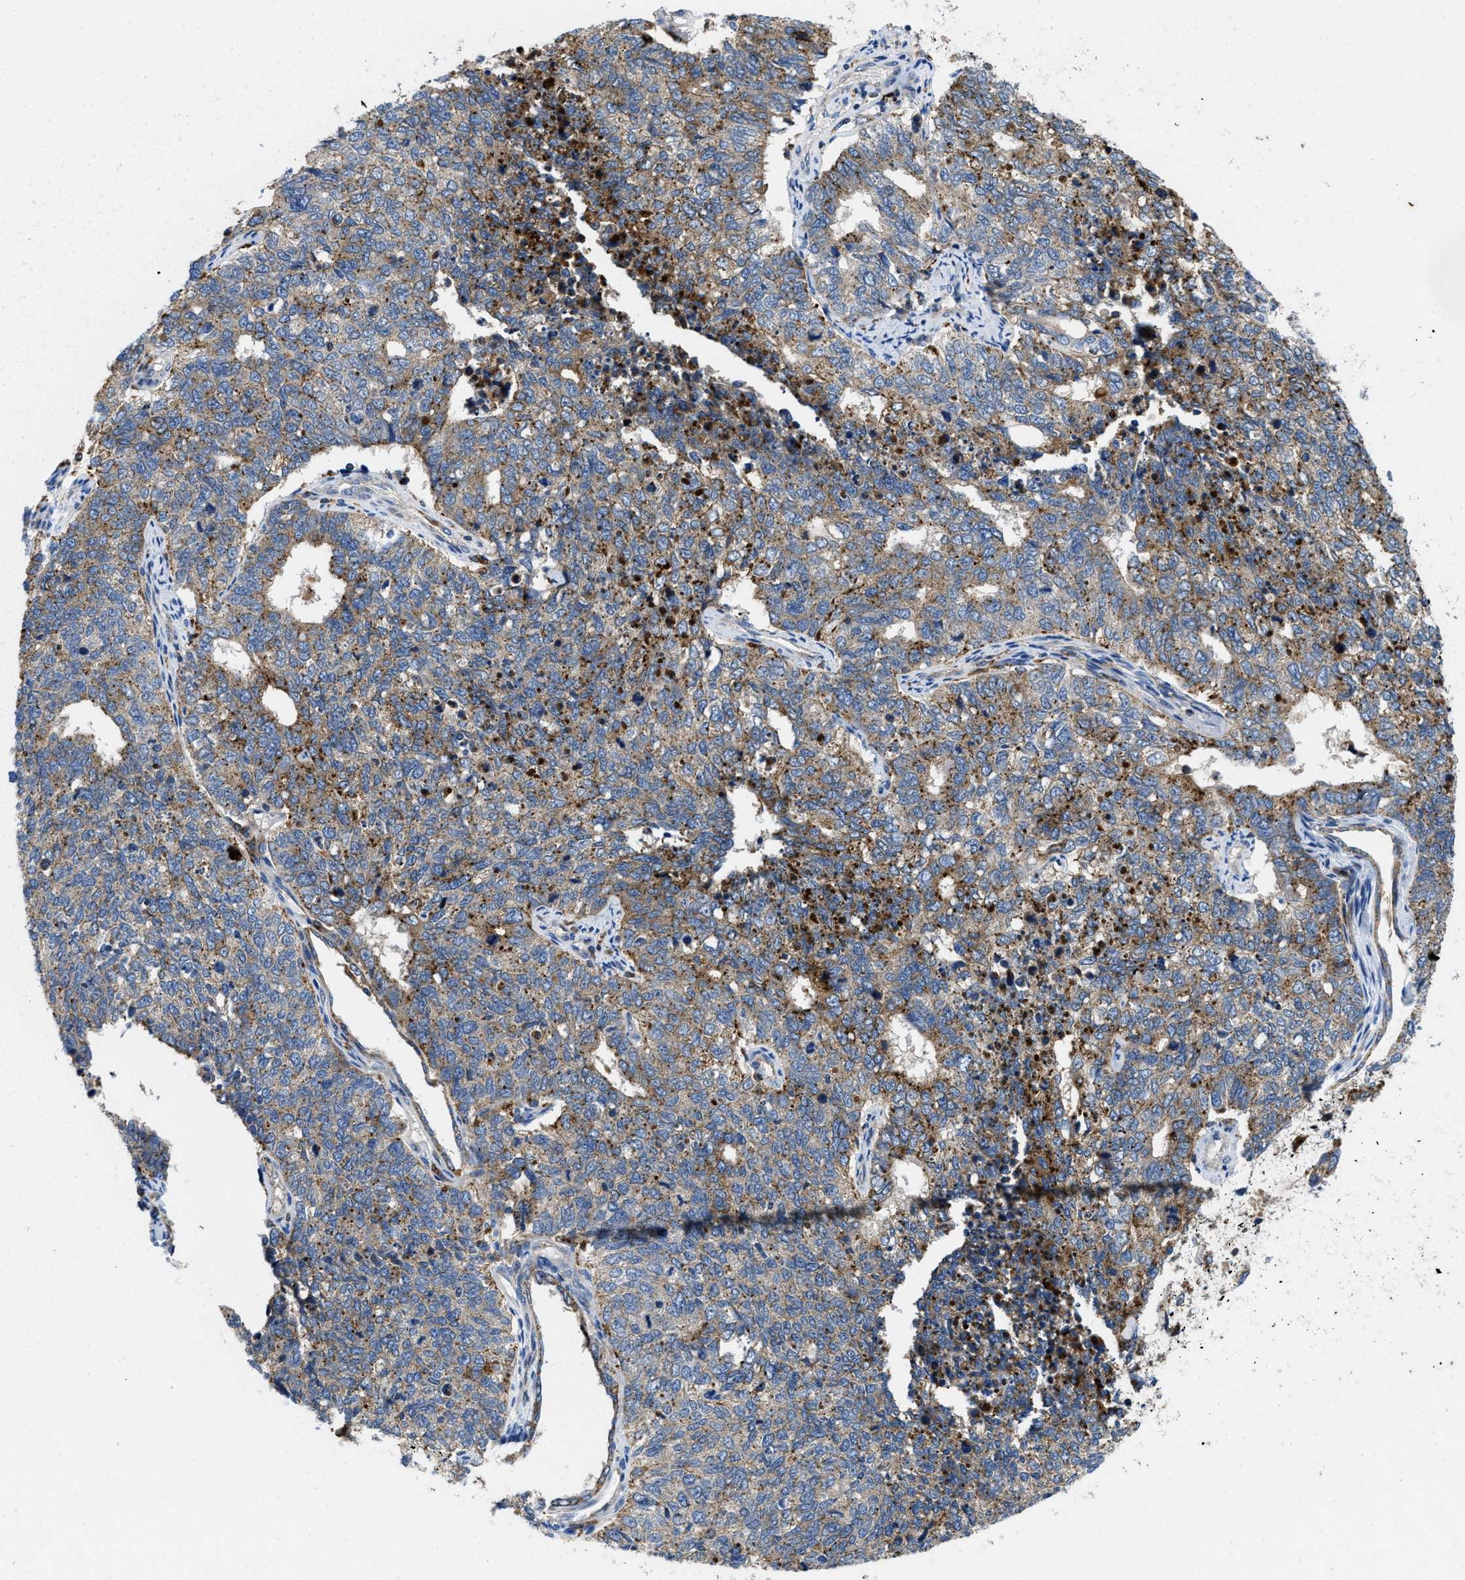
{"staining": {"intensity": "moderate", "quantity": "25%-75%", "location": "cytoplasmic/membranous"}, "tissue": "cervical cancer", "cell_type": "Tumor cells", "image_type": "cancer", "snomed": [{"axis": "morphology", "description": "Squamous cell carcinoma, NOS"}, {"axis": "topography", "description": "Cervix"}], "caption": "Moderate cytoplasmic/membranous positivity for a protein is seen in approximately 25%-75% of tumor cells of cervical cancer (squamous cell carcinoma) using IHC.", "gene": "ENPP4", "patient": {"sex": "female", "age": 63}}